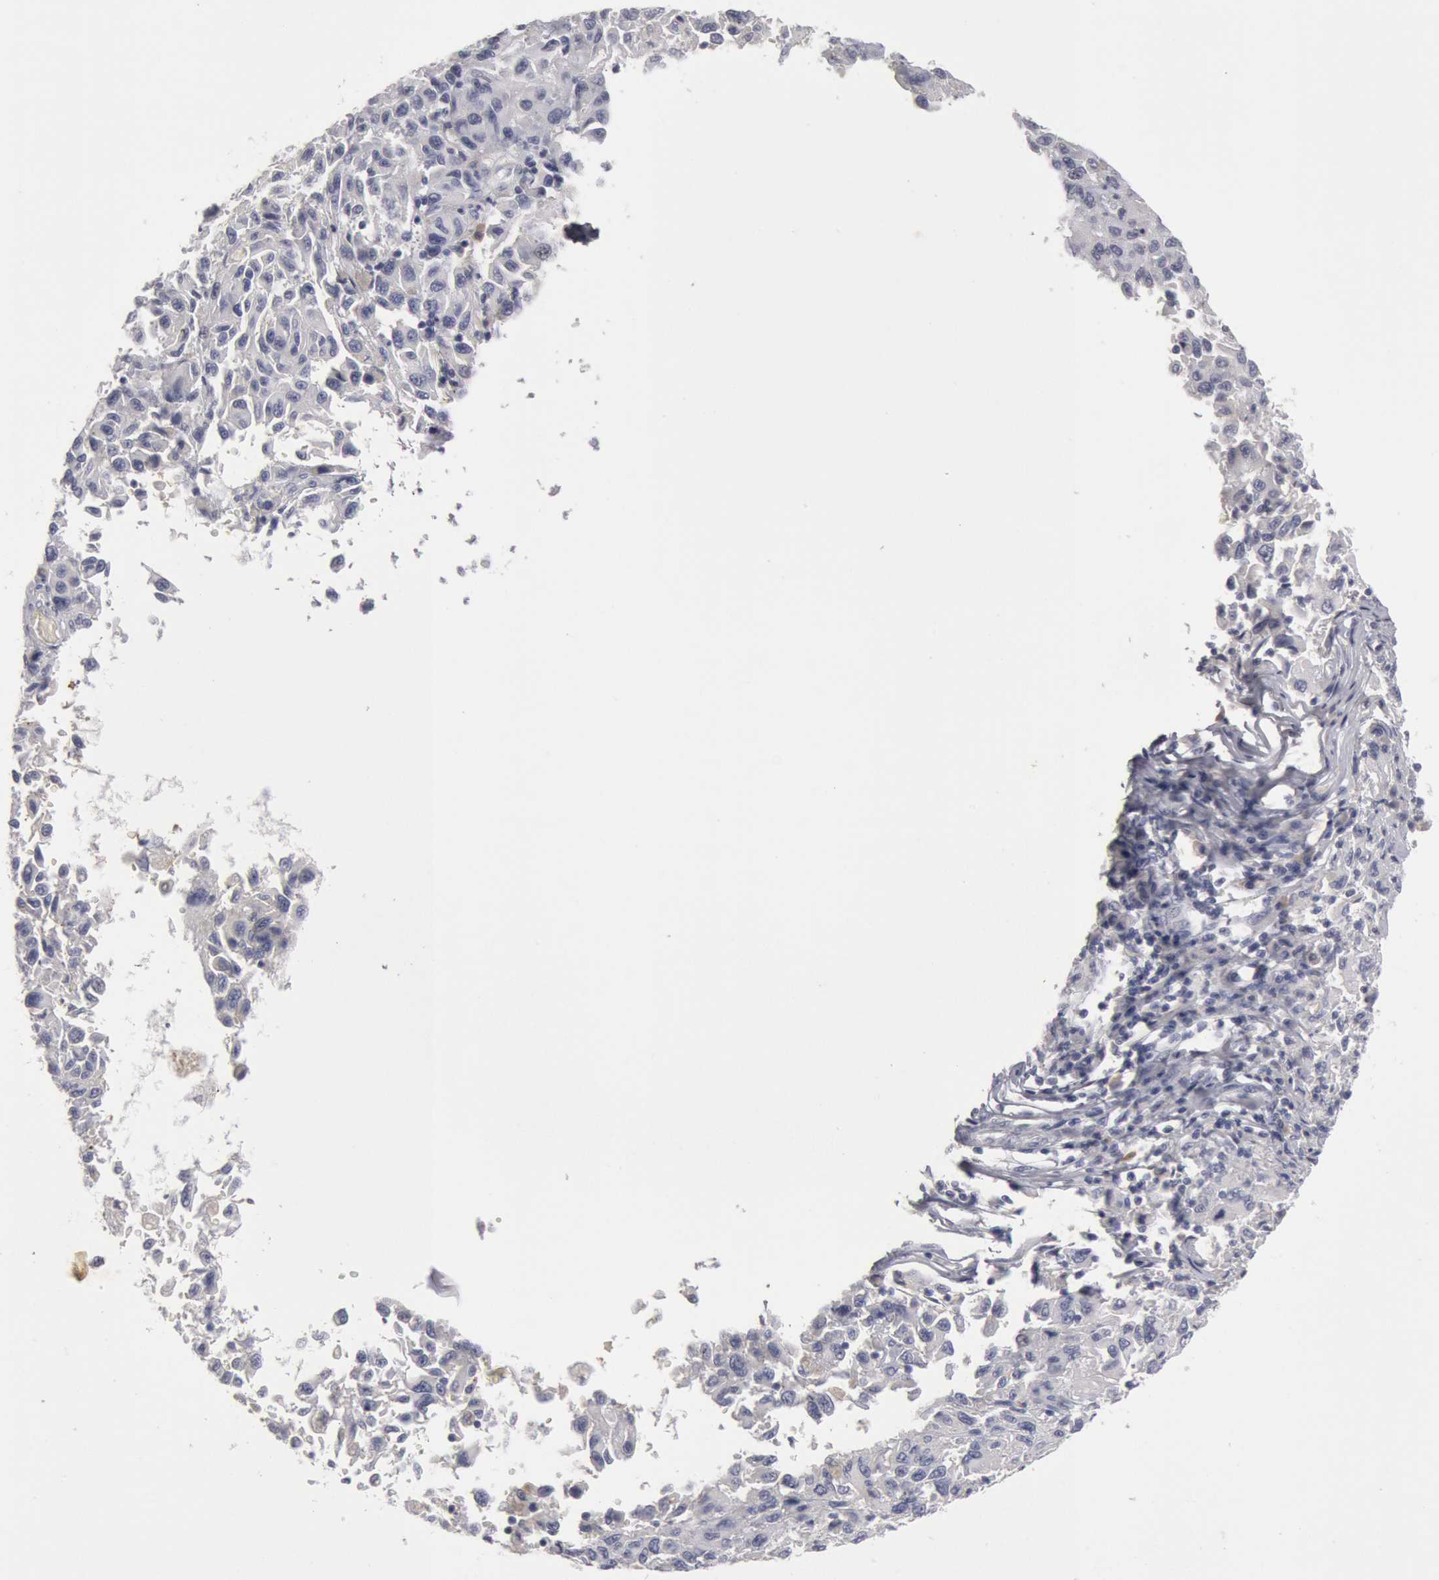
{"staining": {"intensity": "negative", "quantity": "none", "location": "none"}, "tissue": "melanoma", "cell_type": "Tumor cells", "image_type": "cancer", "snomed": [{"axis": "morphology", "description": "Malignant melanoma, NOS"}, {"axis": "topography", "description": "Skin"}], "caption": "Immunohistochemical staining of human melanoma reveals no significant positivity in tumor cells.", "gene": "FOXA2", "patient": {"sex": "female", "age": 77}}